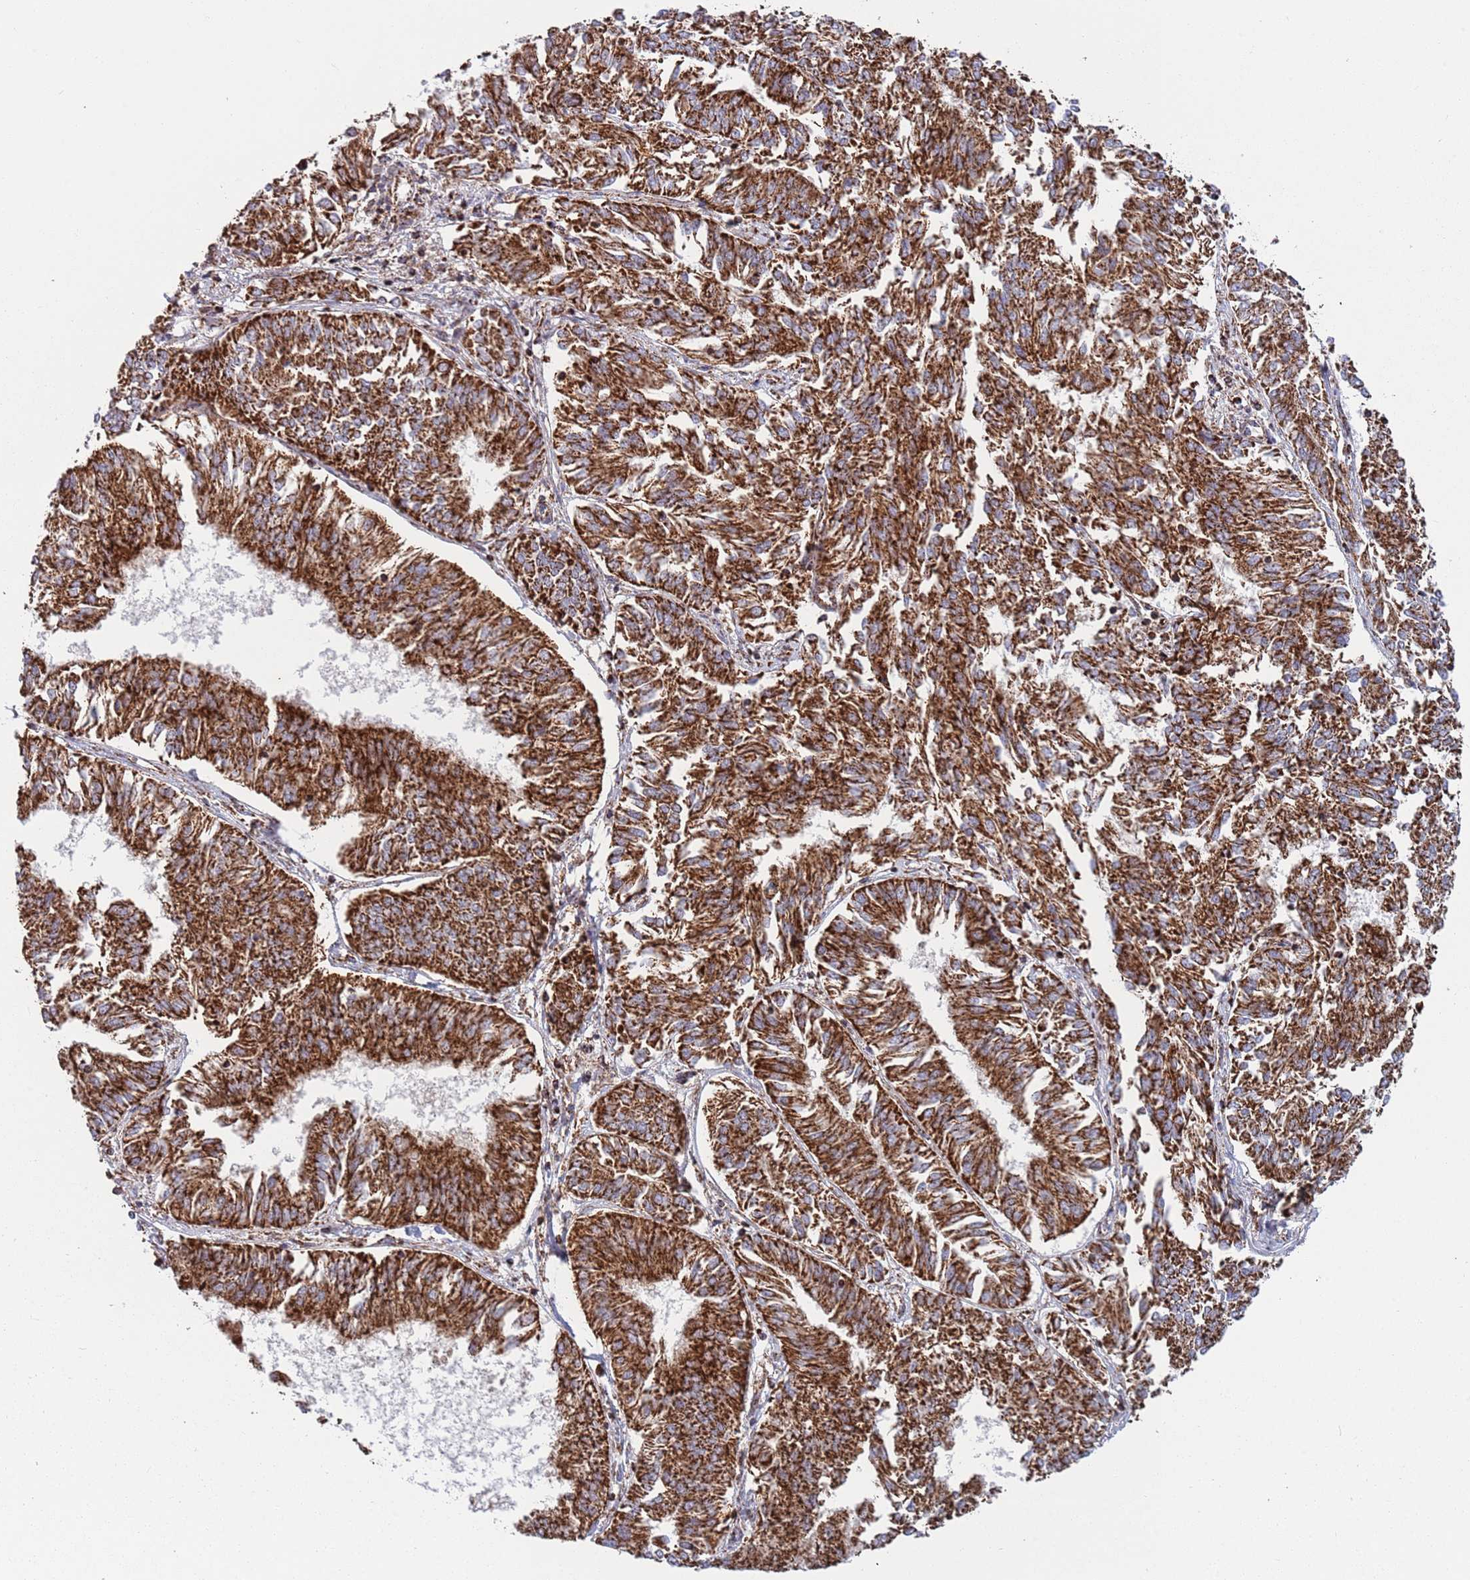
{"staining": {"intensity": "strong", "quantity": ">75%", "location": "cytoplasmic/membranous"}, "tissue": "endometrial cancer", "cell_type": "Tumor cells", "image_type": "cancer", "snomed": [{"axis": "morphology", "description": "Adenocarcinoma, NOS"}, {"axis": "topography", "description": "Endometrium"}], "caption": "An image showing strong cytoplasmic/membranous positivity in approximately >75% of tumor cells in endometrial cancer (adenocarcinoma), as visualized by brown immunohistochemical staining.", "gene": "ATP5PD", "patient": {"sex": "female", "age": 58}}